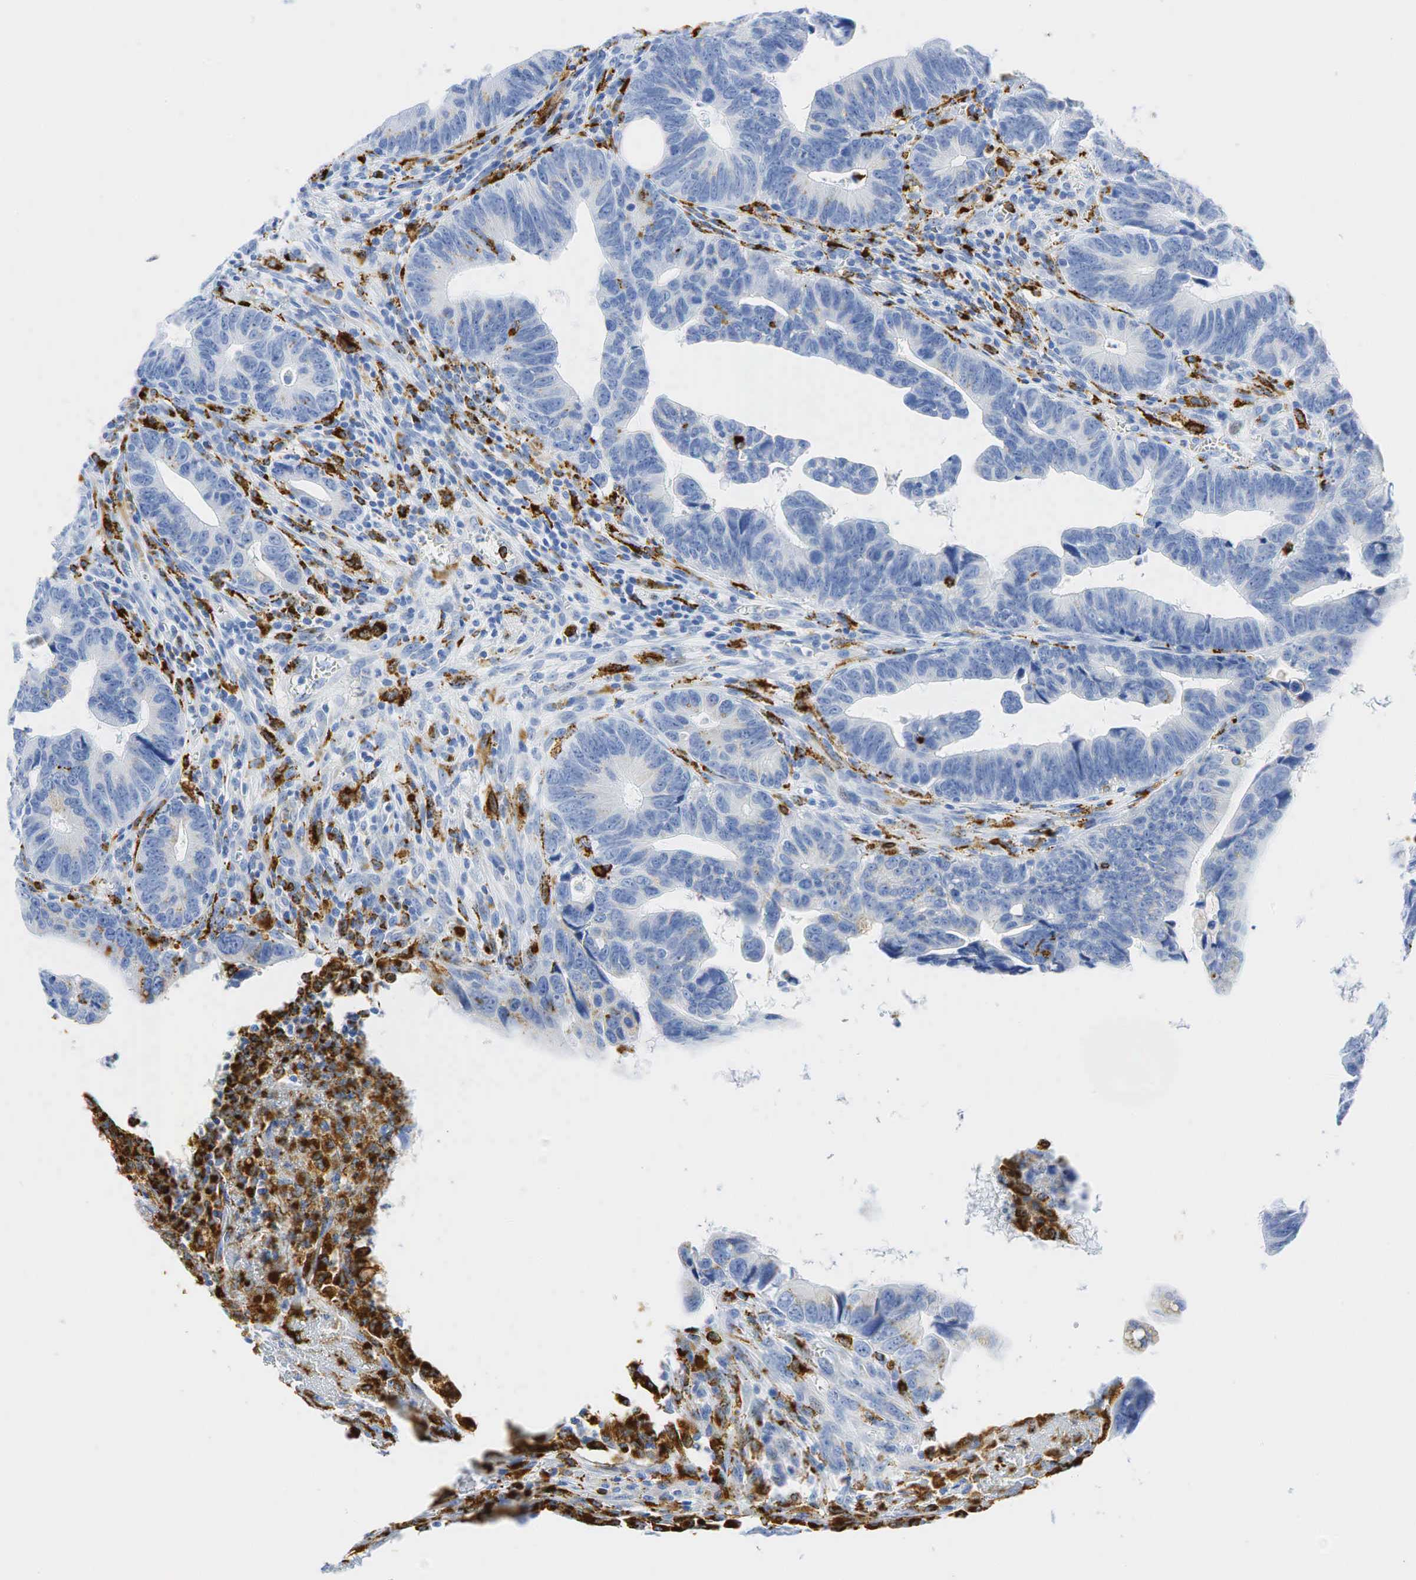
{"staining": {"intensity": "weak", "quantity": "<25%", "location": "cytoplasmic/membranous"}, "tissue": "colorectal cancer", "cell_type": "Tumor cells", "image_type": "cancer", "snomed": [{"axis": "morphology", "description": "Adenocarcinoma, NOS"}, {"axis": "topography", "description": "Colon"}], "caption": "DAB (3,3'-diaminobenzidine) immunohistochemical staining of human colorectal adenocarcinoma displays no significant positivity in tumor cells.", "gene": "CD68", "patient": {"sex": "female", "age": 78}}